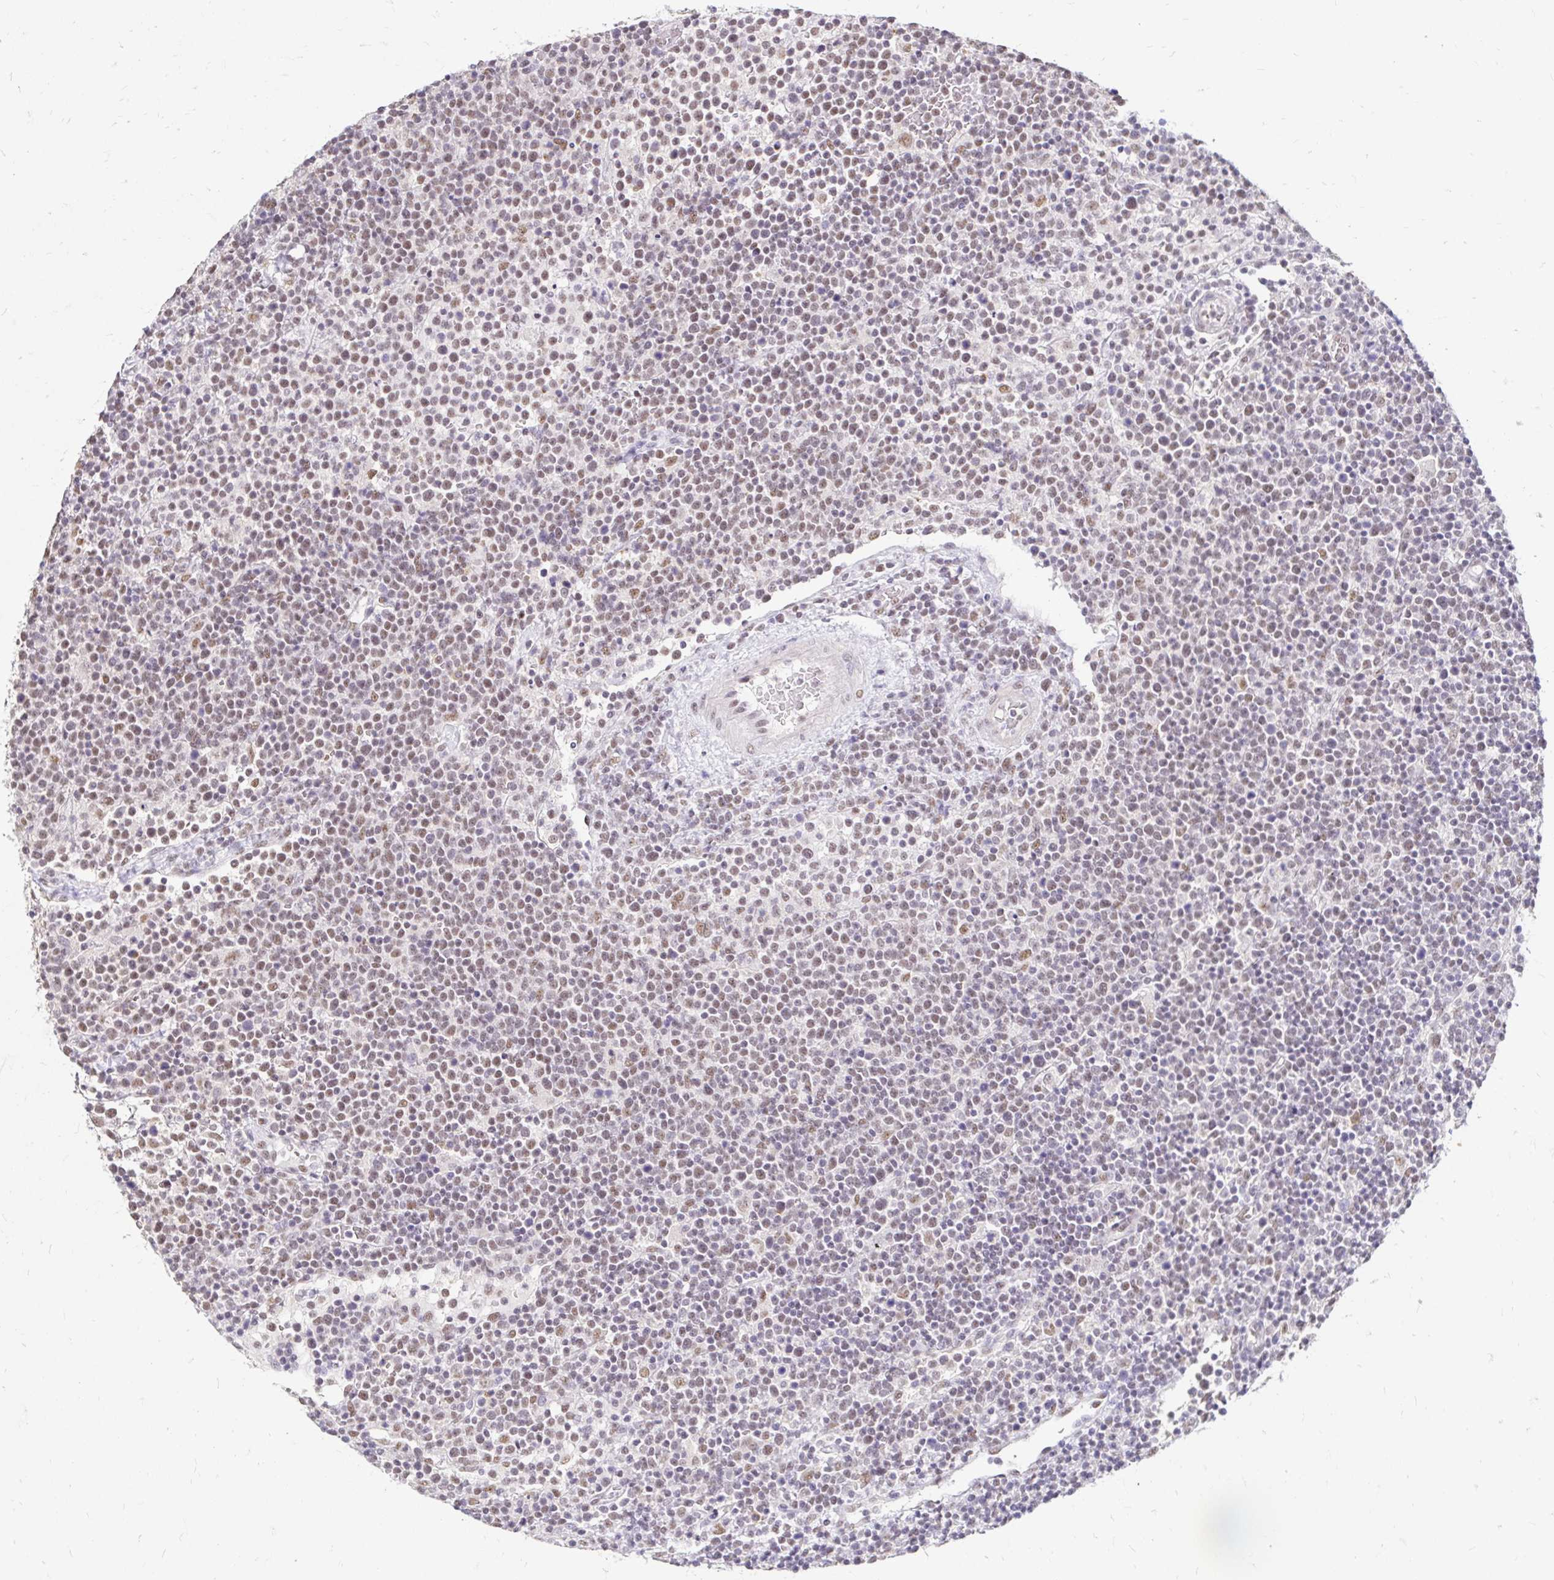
{"staining": {"intensity": "moderate", "quantity": "25%-75%", "location": "nuclear"}, "tissue": "lymphoma", "cell_type": "Tumor cells", "image_type": "cancer", "snomed": [{"axis": "morphology", "description": "Malignant lymphoma, non-Hodgkin's type, High grade"}, {"axis": "topography", "description": "Lymph node"}], "caption": "Human malignant lymphoma, non-Hodgkin's type (high-grade) stained with a brown dye shows moderate nuclear positive positivity in approximately 25%-75% of tumor cells.", "gene": "RIMS4", "patient": {"sex": "male", "age": 61}}